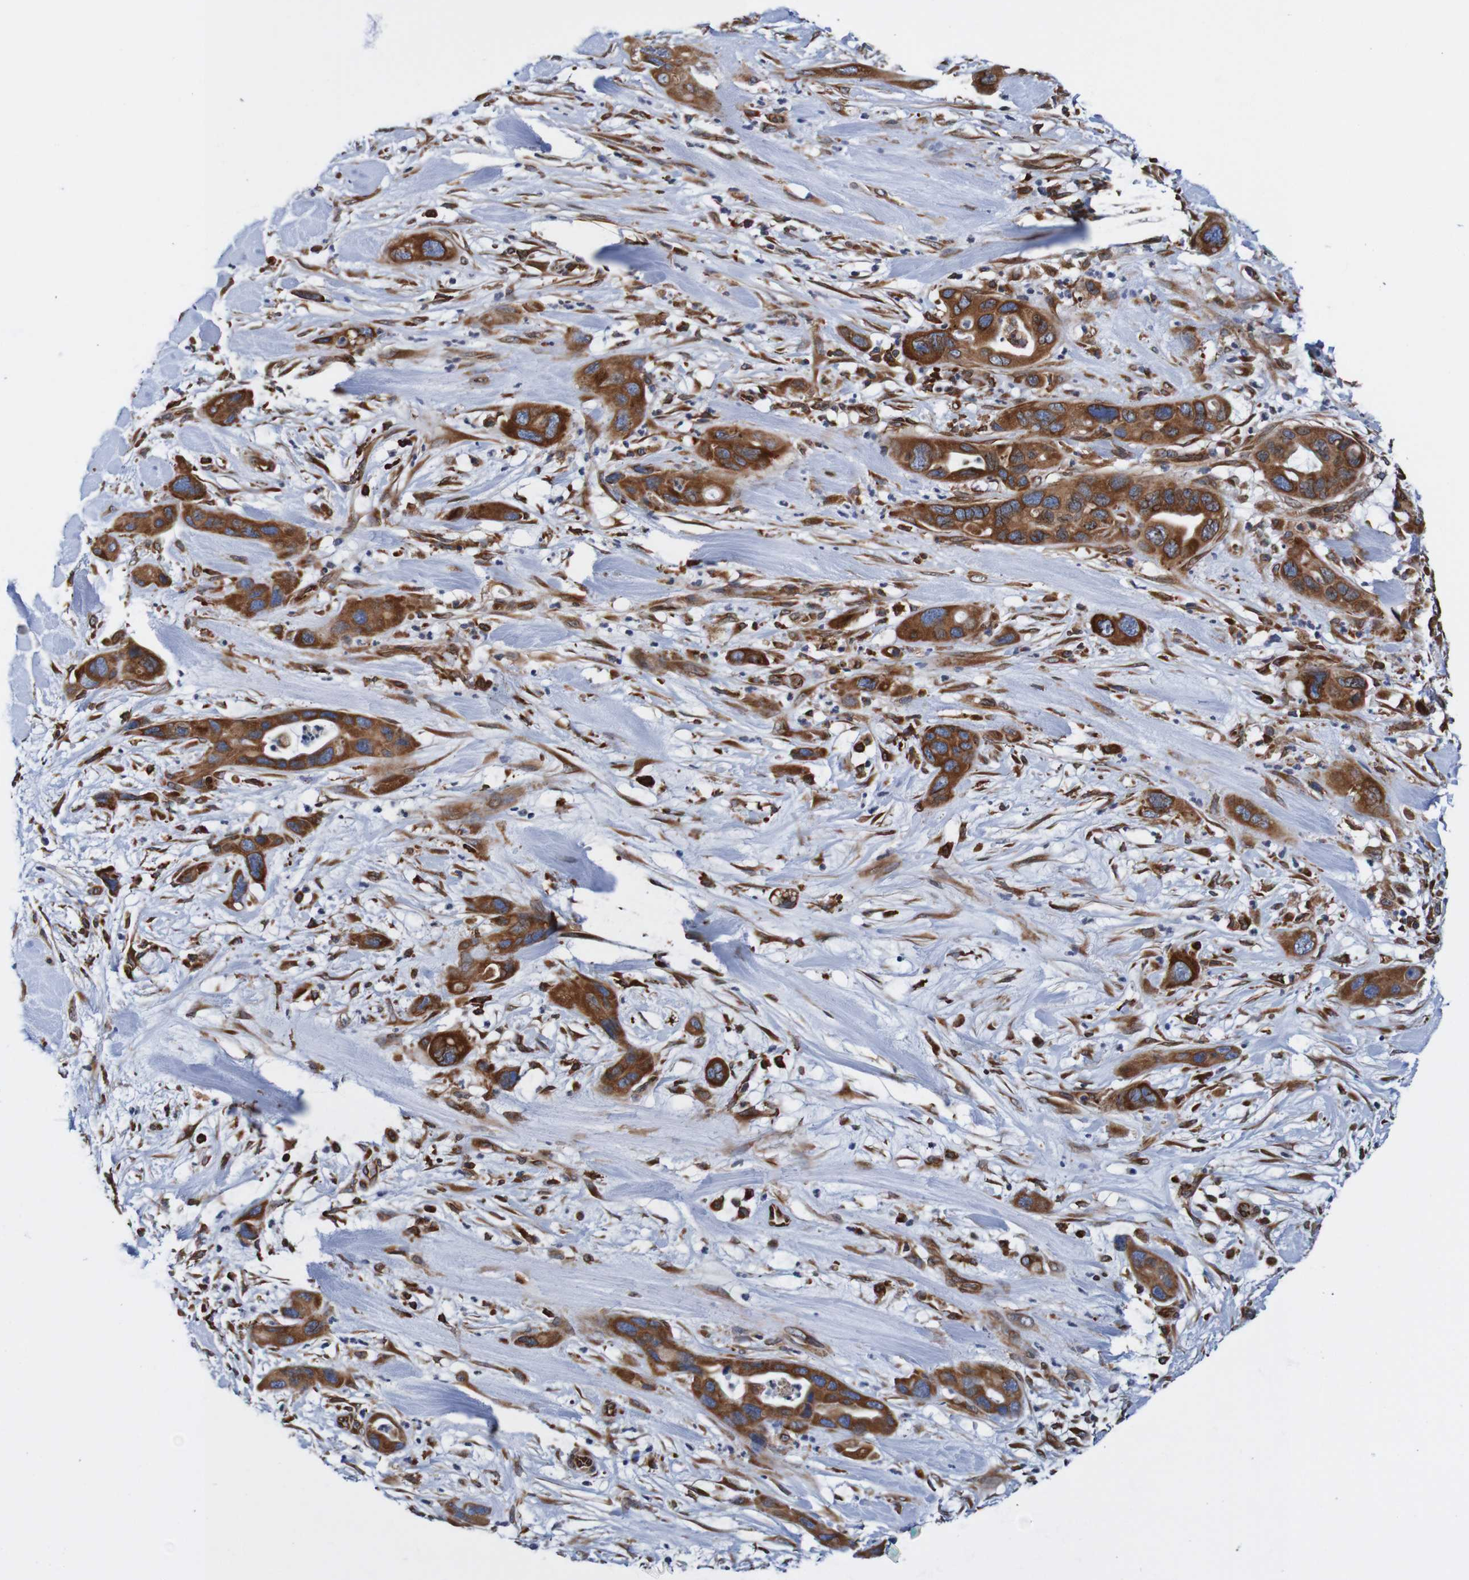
{"staining": {"intensity": "strong", "quantity": ">75%", "location": "cytoplasmic/membranous,nuclear"}, "tissue": "pancreatic cancer", "cell_type": "Tumor cells", "image_type": "cancer", "snomed": [{"axis": "morphology", "description": "Adenocarcinoma, NOS"}, {"axis": "topography", "description": "Pancreas"}], "caption": "DAB (3,3'-diaminobenzidine) immunohistochemical staining of adenocarcinoma (pancreatic) demonstrates strong cytoplasmic/membranous and nuclear protein positivity in approximately >75% of tumor cells.", "gene": "TMEM109", "patient": {"sex": "female", "age": 71}}